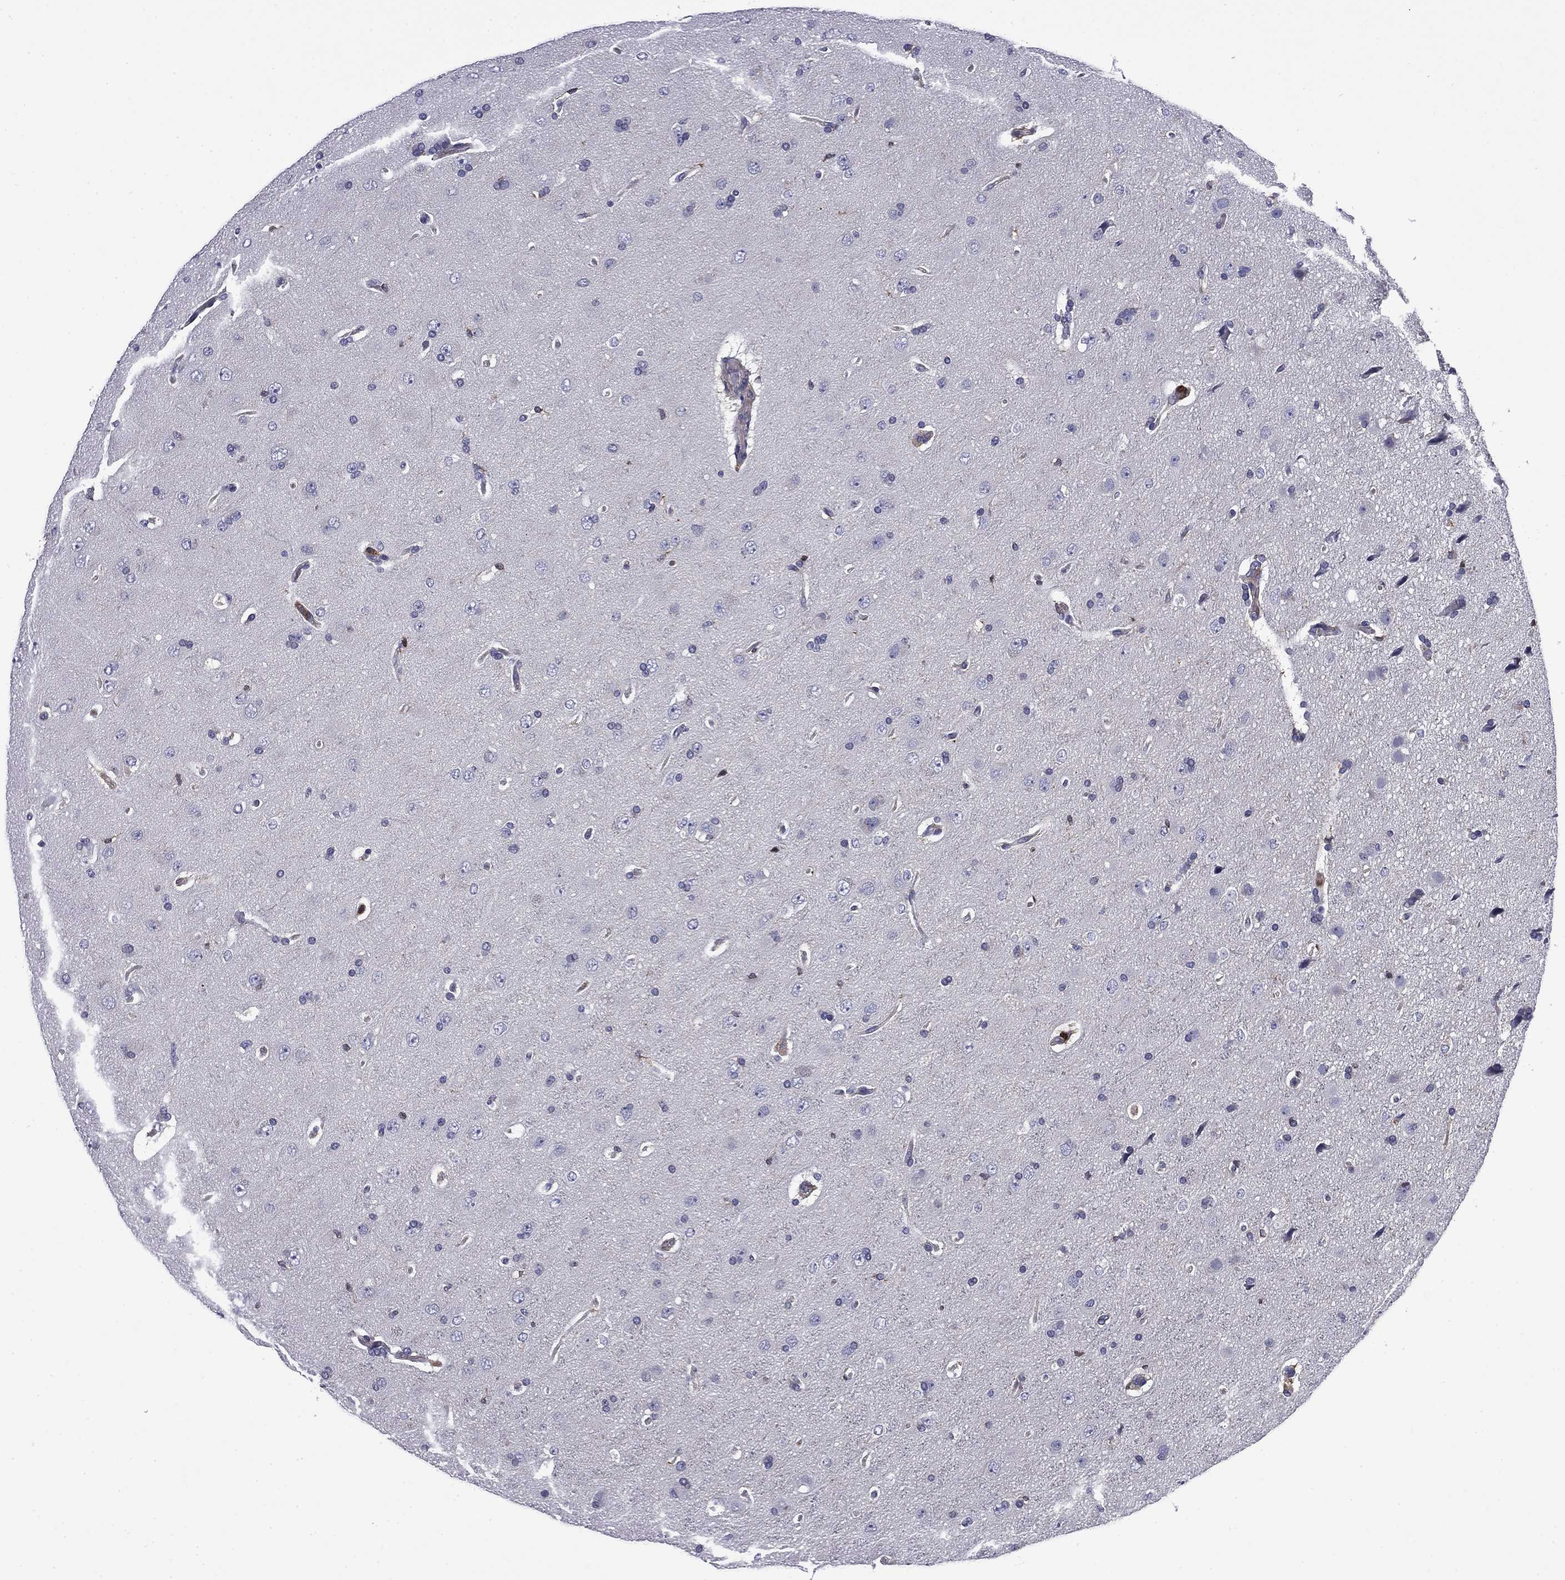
{"staining": {"intensity": "negative", "quantity": "none", "location": "none"}, "tissue": "glioma", "cell_type": "Tumor cells", "image_type": "cancer", "snomed": [{"axis": "morphology", "description": "Glioma, malignant, NOS"}, {"axis": "topography", "description": "Cerebral cortex"}], "caption": "This is an IHC photomicrograph of human glioma. There is no staining in tumor cells.", "gene": "ARHGAP45", "patient": {"sex": "male", "age": 58}}